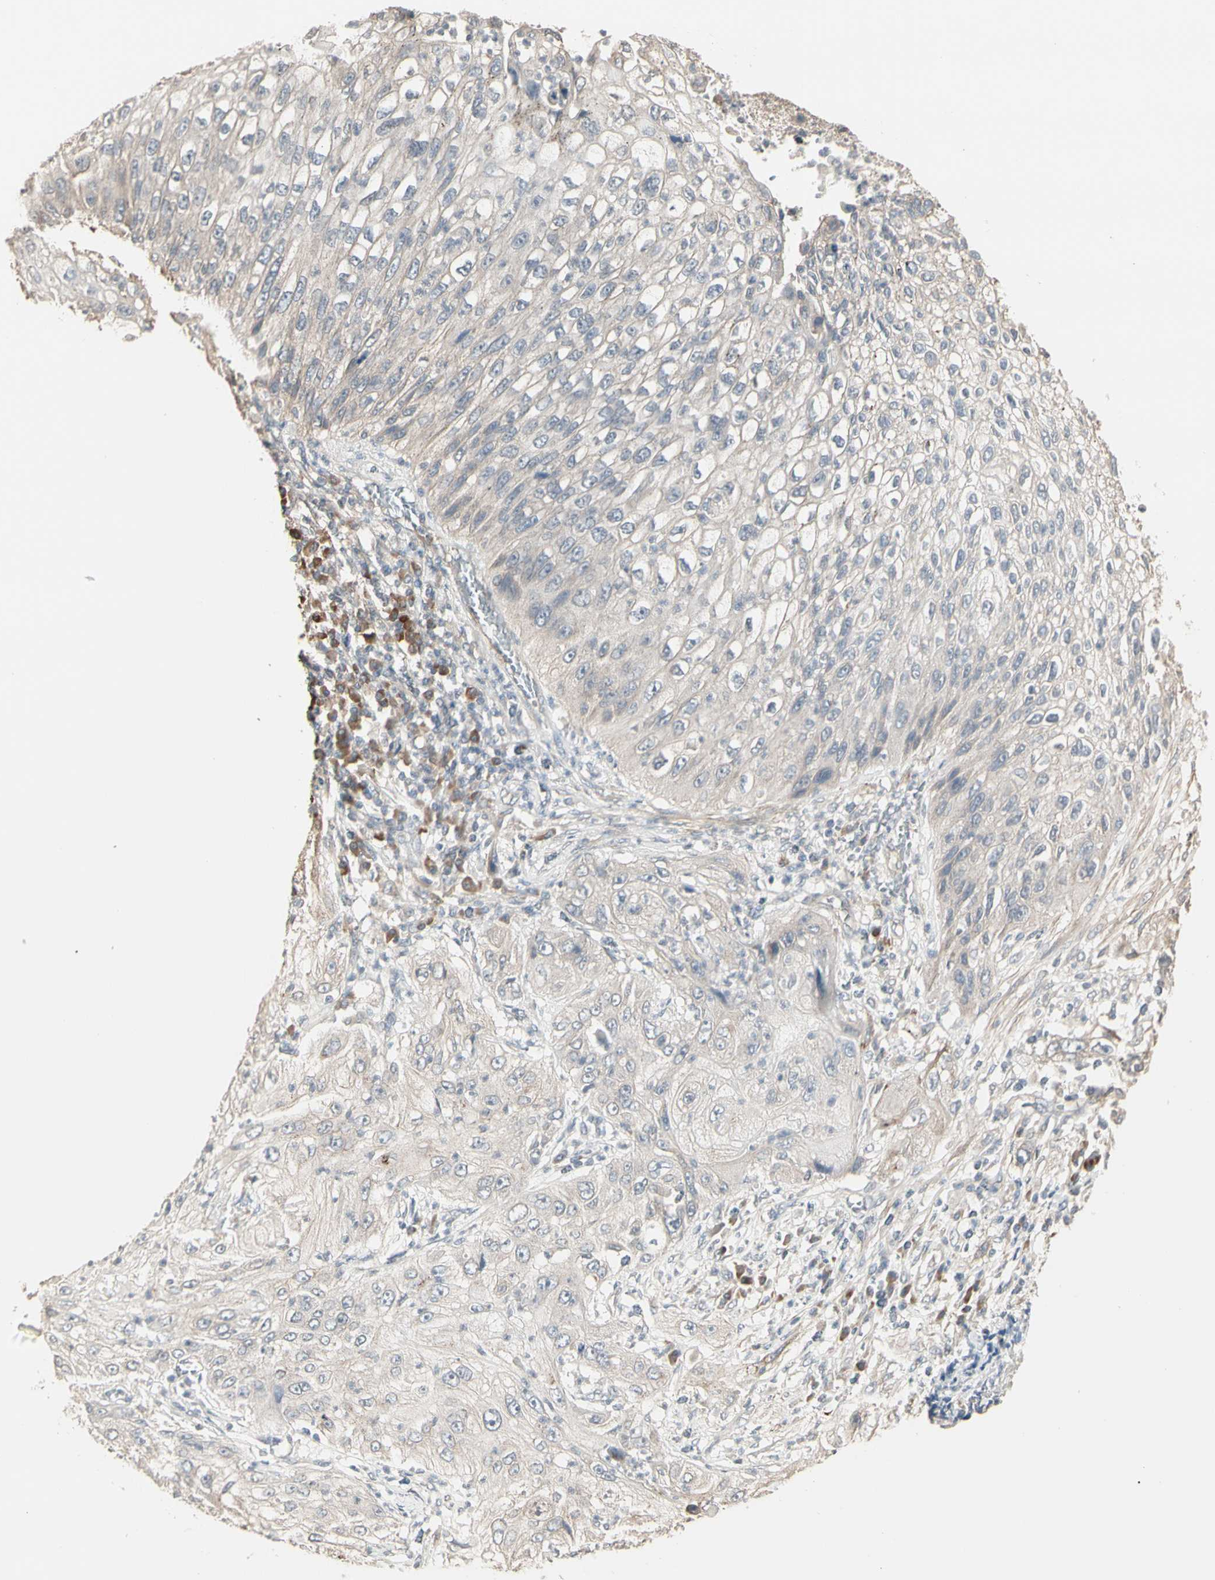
{"staining": {"intensity": "negative", "quantity": "none", "location": "none"}, "tissue": "lung cancer", "cell_type": "Tumor cells", "image_type": "cancer", "snomed": [{"axis": "morphology", "description": "Inflammation, NOS"}, {"axis": "morphology", "description": "Squamous cell carcinoma, NOS"}, {"axis": "topography", "description": "Lymph node"}, {"axis": "topography", "description": "Soft tissue"}, {"axis": "topography", "description": "Lung"}], "caption": "This is an immunohistochemistry (IHC) micrograph of human lung cancer. There is no staining in tumor cells.", "gene": "GALNT3", "patient": {"sex": "male", "age": 66}}